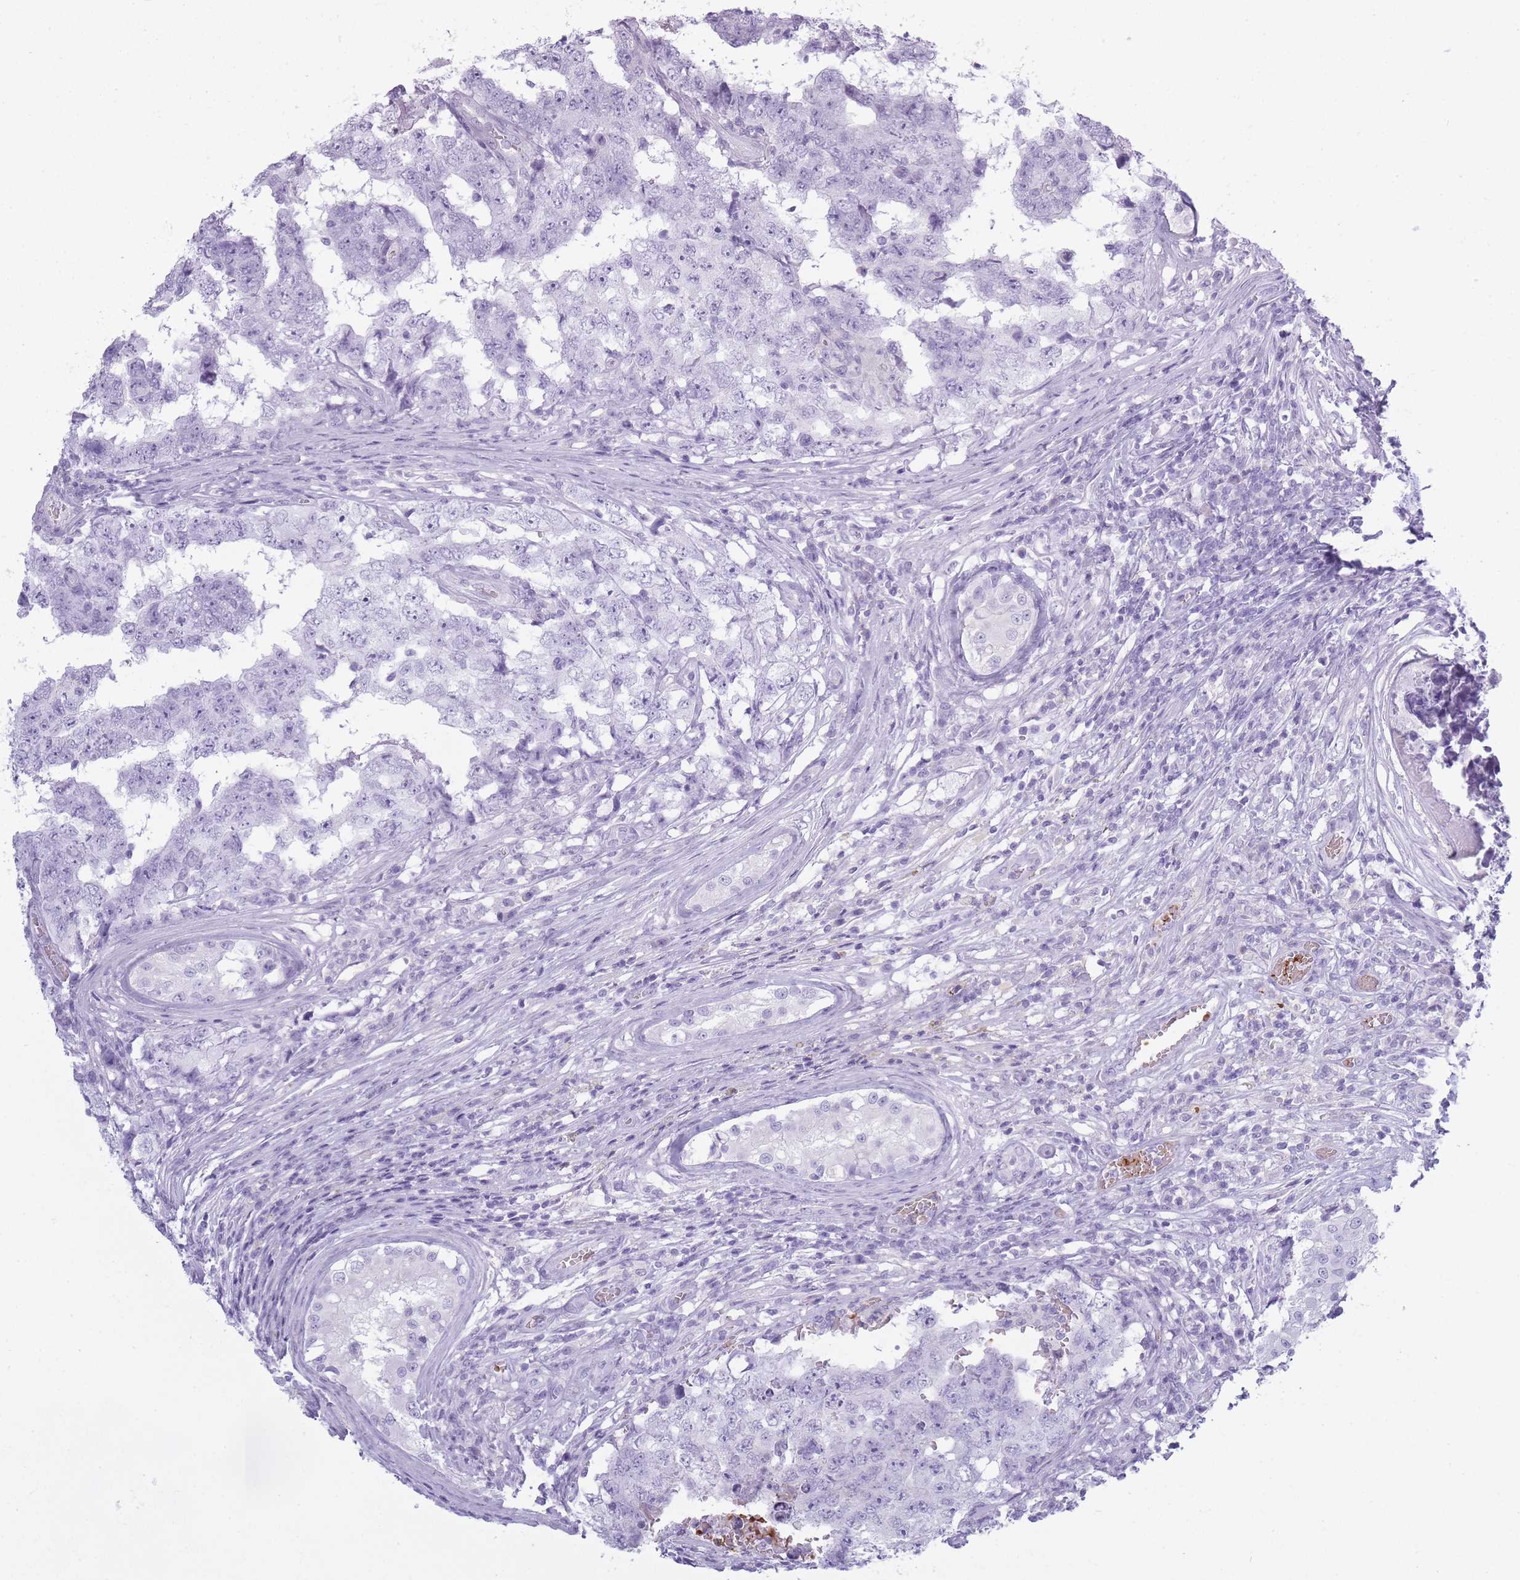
{"staining": {"intensity": "negative", "quantity": "none", "location": "none"}, "tissue": "testis cancer", "cell_type": "Tumor cells", "image_type": "cancer", "snomed": [{"axis": "morphology", "description": "Carcinoma, Embryonal, NOS"}, {"axis": "topography", "description": "Testis"}], "caption": "Tumor cells show no significant protein staining in testis cancer (embryonal carcinoma). The staining was performed using DAB (3,3'-diaminobenzidine) to visualize the protein expression in brown, while the nuclei were stained in blue with hematoxylin (Magnification: 20x).", "gene": "OR7C1", "patient": {"sex": "male", "age": 25}}